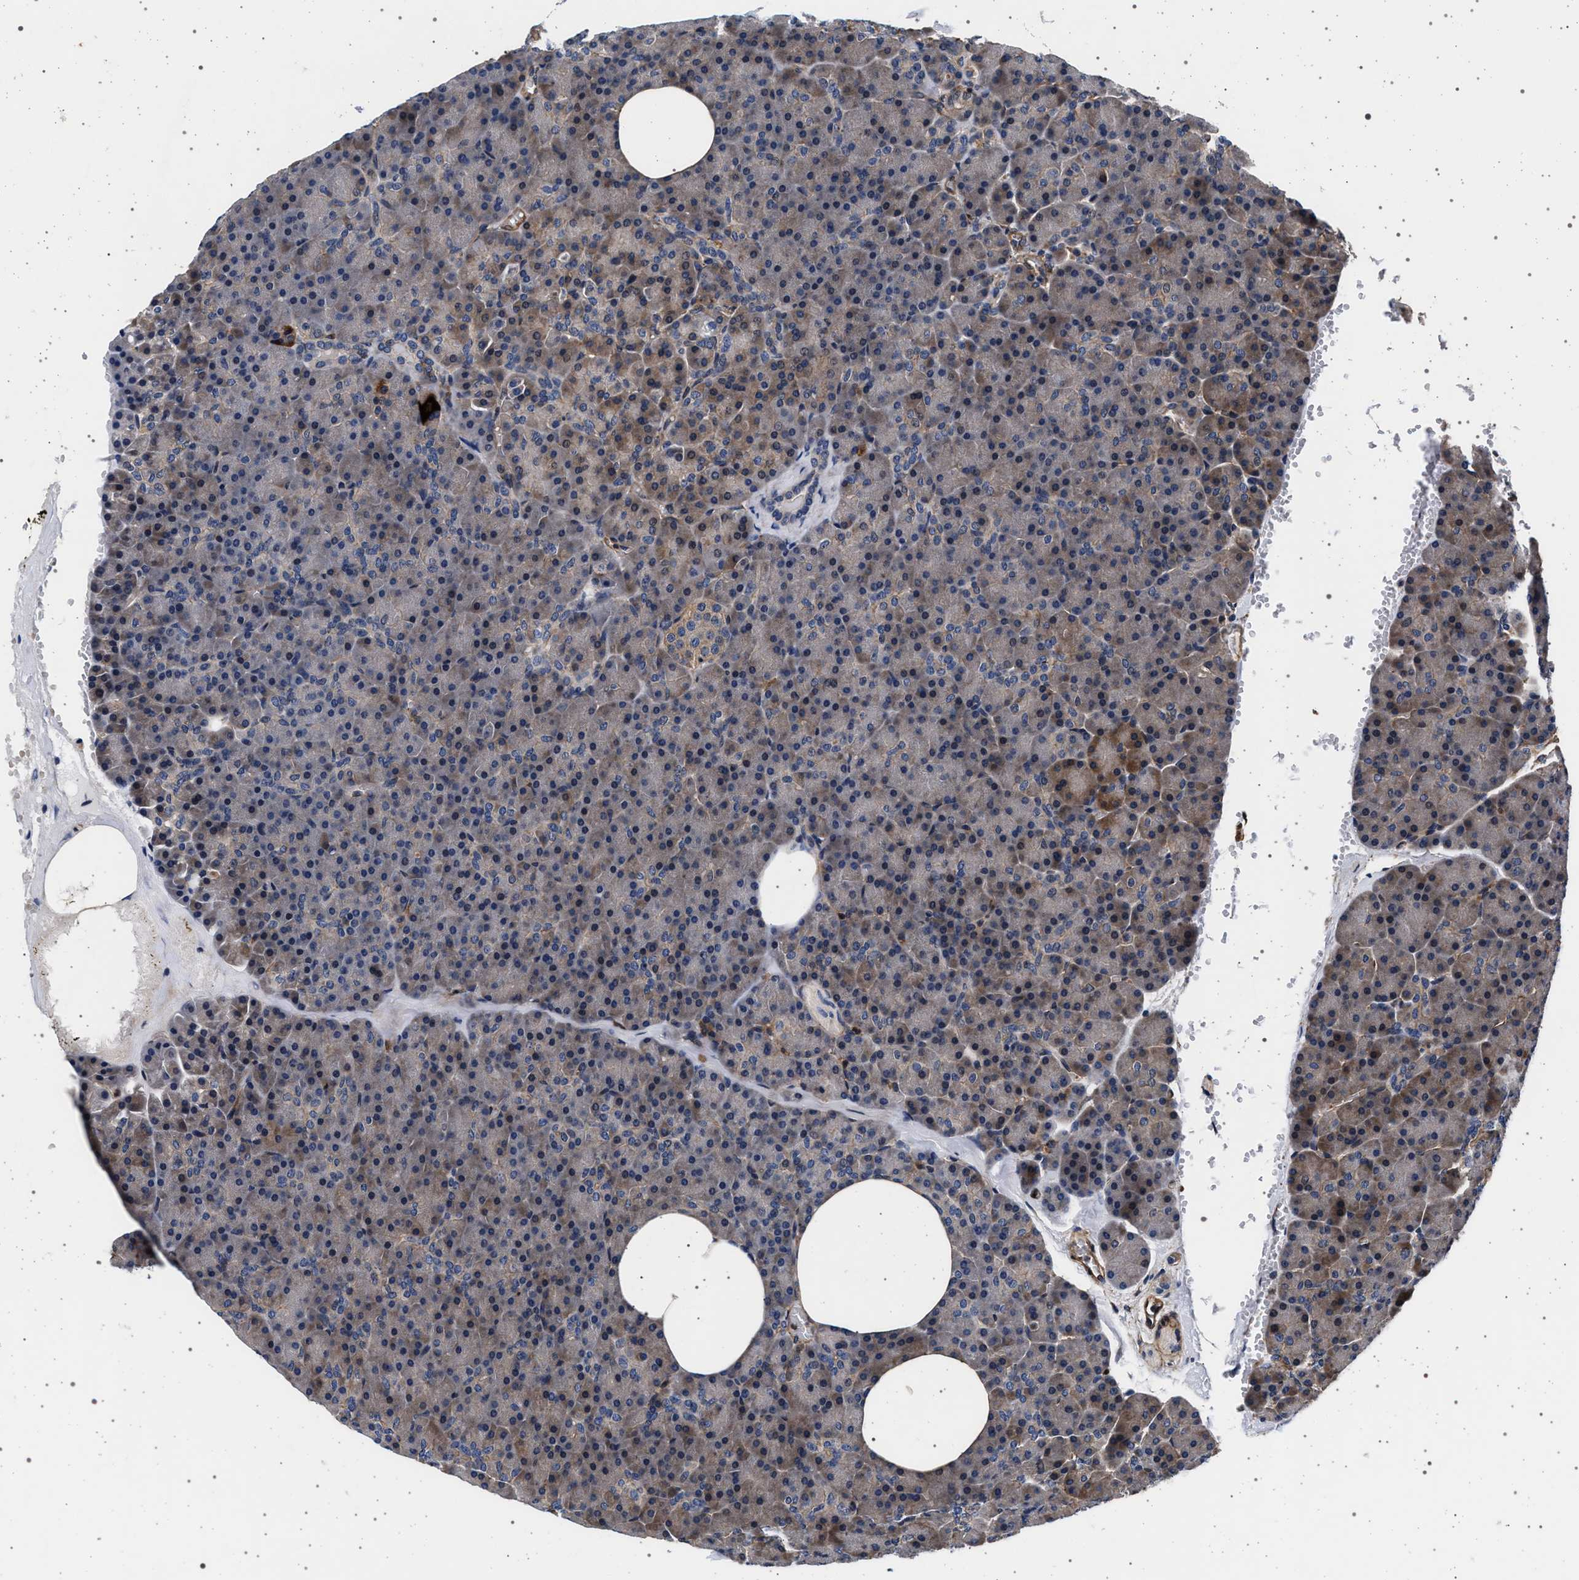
{"staining": {"intensity": "moderate", "quantity": "25%-75%", "location": "cytoplasmic/membranous"}, "tissue": "pancreas", "cell_type": "Exocrine glandular cells", "image_type": "normal", "snomed": [{"axis": "morphology", "description": "Normal tissue, NOS"}, {"axis": "topography", "description": "Pancreas"}], "caption": "High-magnification brightfield microscopy of unremarkable pancreas stained with DAB (brown) and counterstained with hematoxylin (blue). exocrine glandular cells exhibit moderate cytoplasmic/membranous staining is appreciated in about25%-75% of cells. (DAB IHC, brown staining for protein, blue staining for nuclei).", "gene": "KCNK6", "patient": {"sex": "female", "age": 35}}